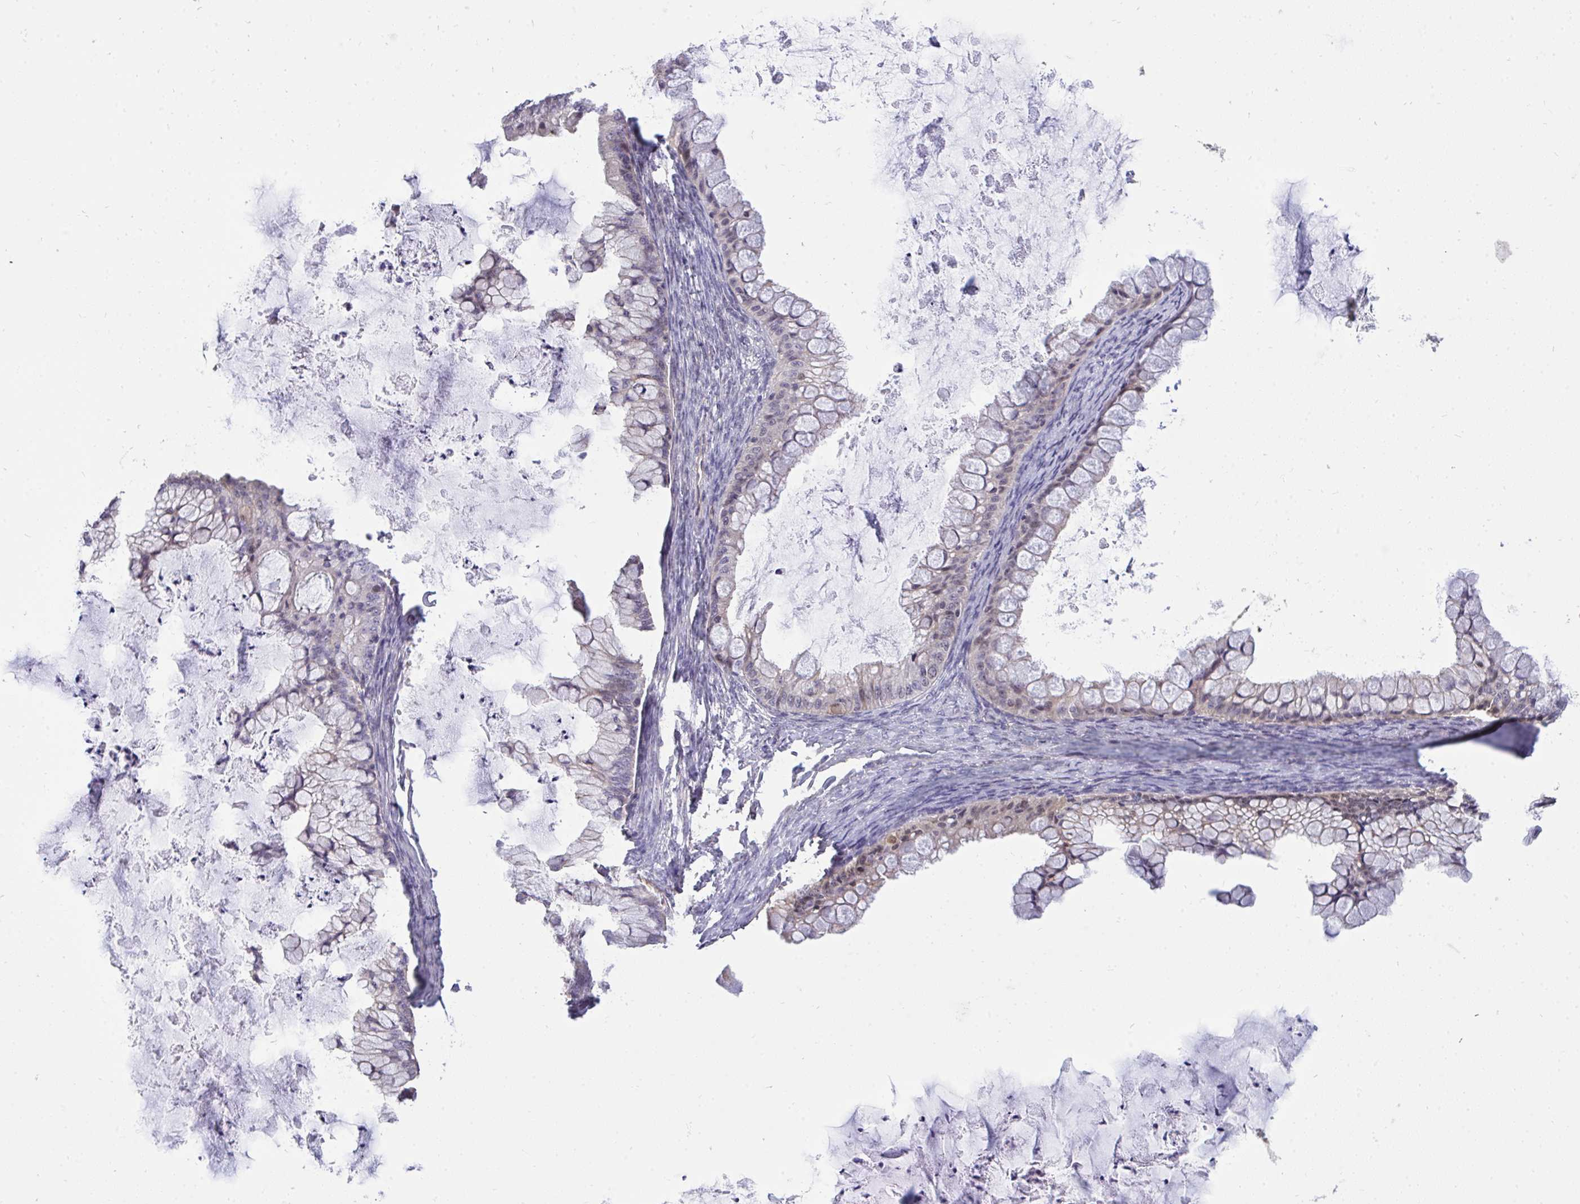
{"staining": {"intensity": "weak", "quantity": "25%-75%", "location": "cytoplasmic/membranous,nuclear"}, "tissue": "ovarian cancer", "cell_type": "Tumor cells", "image_type": "cancer", "snomed": [{"axis": "morphology", "description": "Cystadenocarcinoma, mucinous, NOS"}, {"axis": "topography", "description": "Ovary"}], "caption": "IHC histopathology image of ovarian mucinous cystadenocarcinoma stained for a protein (brown), which demonstrates low levels of weak cytoplasmic/membranous and nuclear staining in about 25%-75% of tumor cells.", "gene": "C19orf54", "patient": {"sex": "female", "age": 35}}